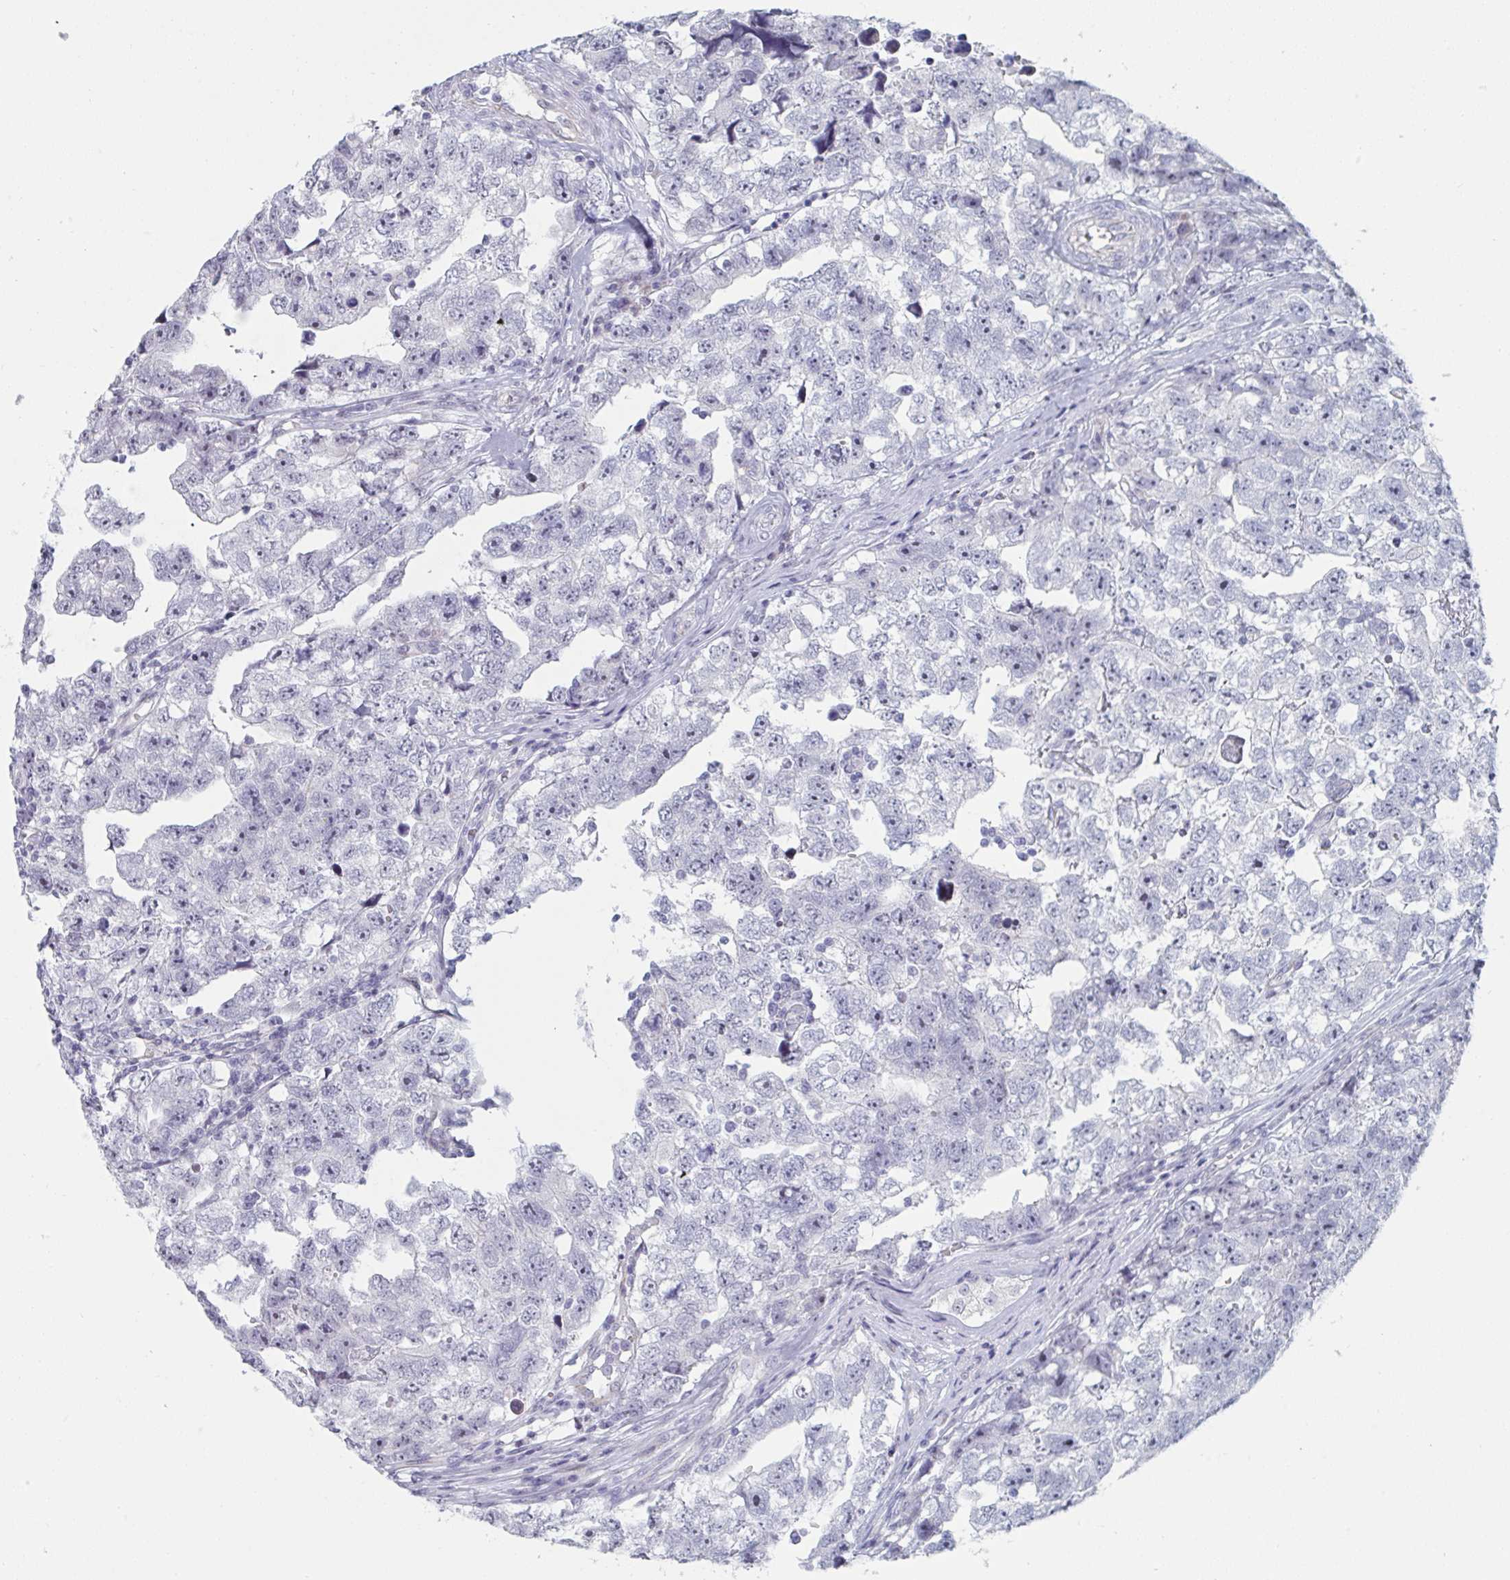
{"staining": {"intensity": "negative", "quantity": "none", "location": "none"}, "tissue": "testis cancer", "cell_type": "Tumor cells", "image_type": "cancer", "snomed": [{"axis": "morphology", "description": "Carcinoma, Embryonal, NOS"}, {"axis": "topography", "description": "Testis"}], "caption": "High power microscopy photomicrograph of an IHC histopathology image of embryonal carcinoma (testis), revealing no significant positivity in tumor cells. Brightfield microscopy of immunohistochemistry (IHC) stained with DAB (3,3'-diaminobenzidine) (brown) and hematoxylin (blue), captured at high magnification.", "gene": "FOXA1", "patient": {"sex": "male", "age": 22}}